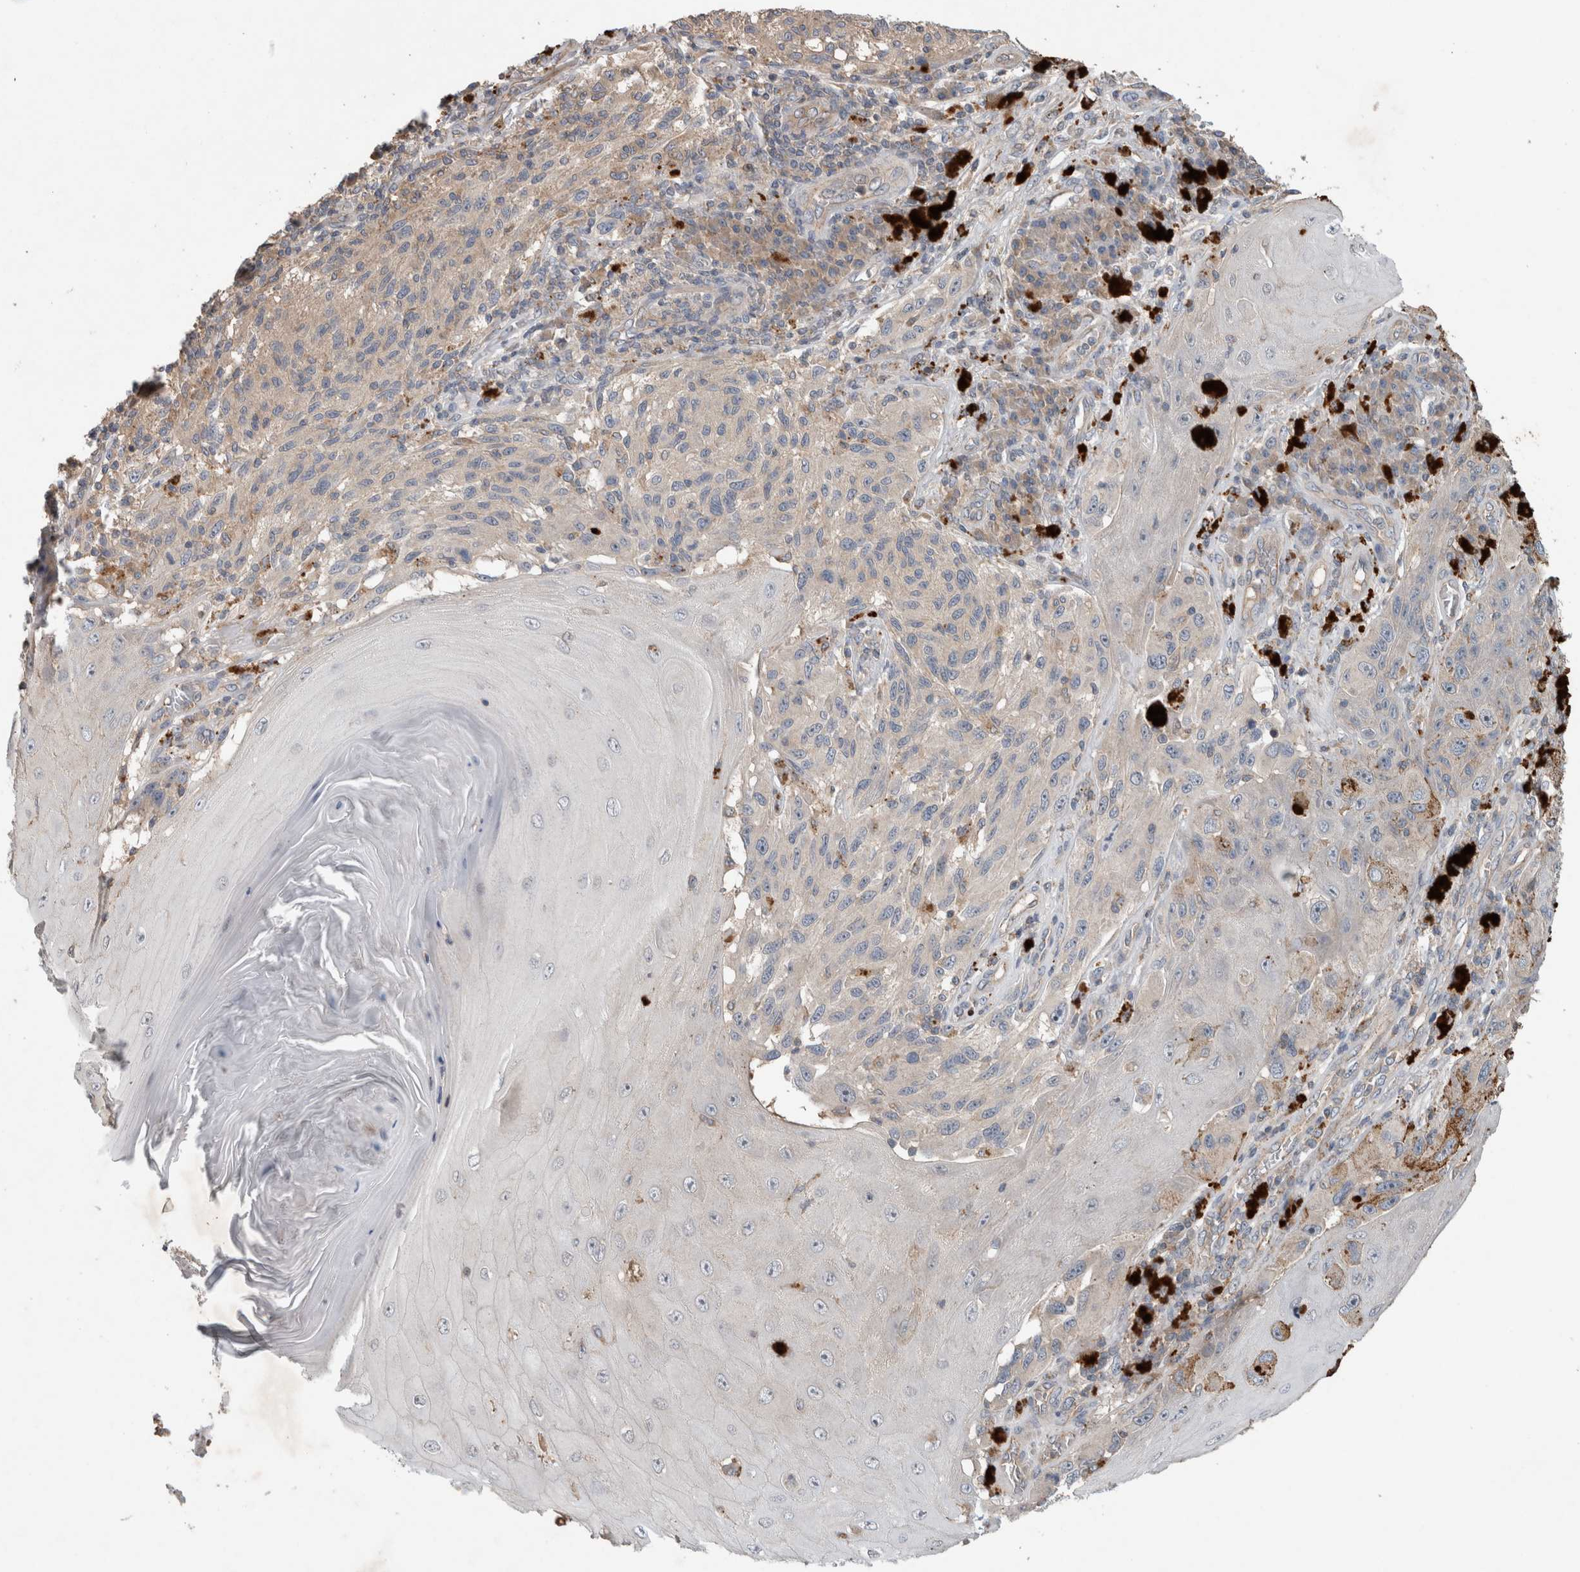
{"staining": {"intensity": "negative", "quantity": "none", "location": "none"}, "tissue": "melanoma", "cell_type": "Tumor cells", "image_type": "cancer", "snomed": [{"axis": "morphology", "description": "Malignant melanoma, NOS"}, {"axis": "topography", "description": "Skin"}], "caption": "IHC image of neoplastic tissue: human melanoma stained with DAB exhibits no significant protein positivity in tumor cells.", "gene": "TARBP1", "patient": {"sex": "female", "age": 73}}